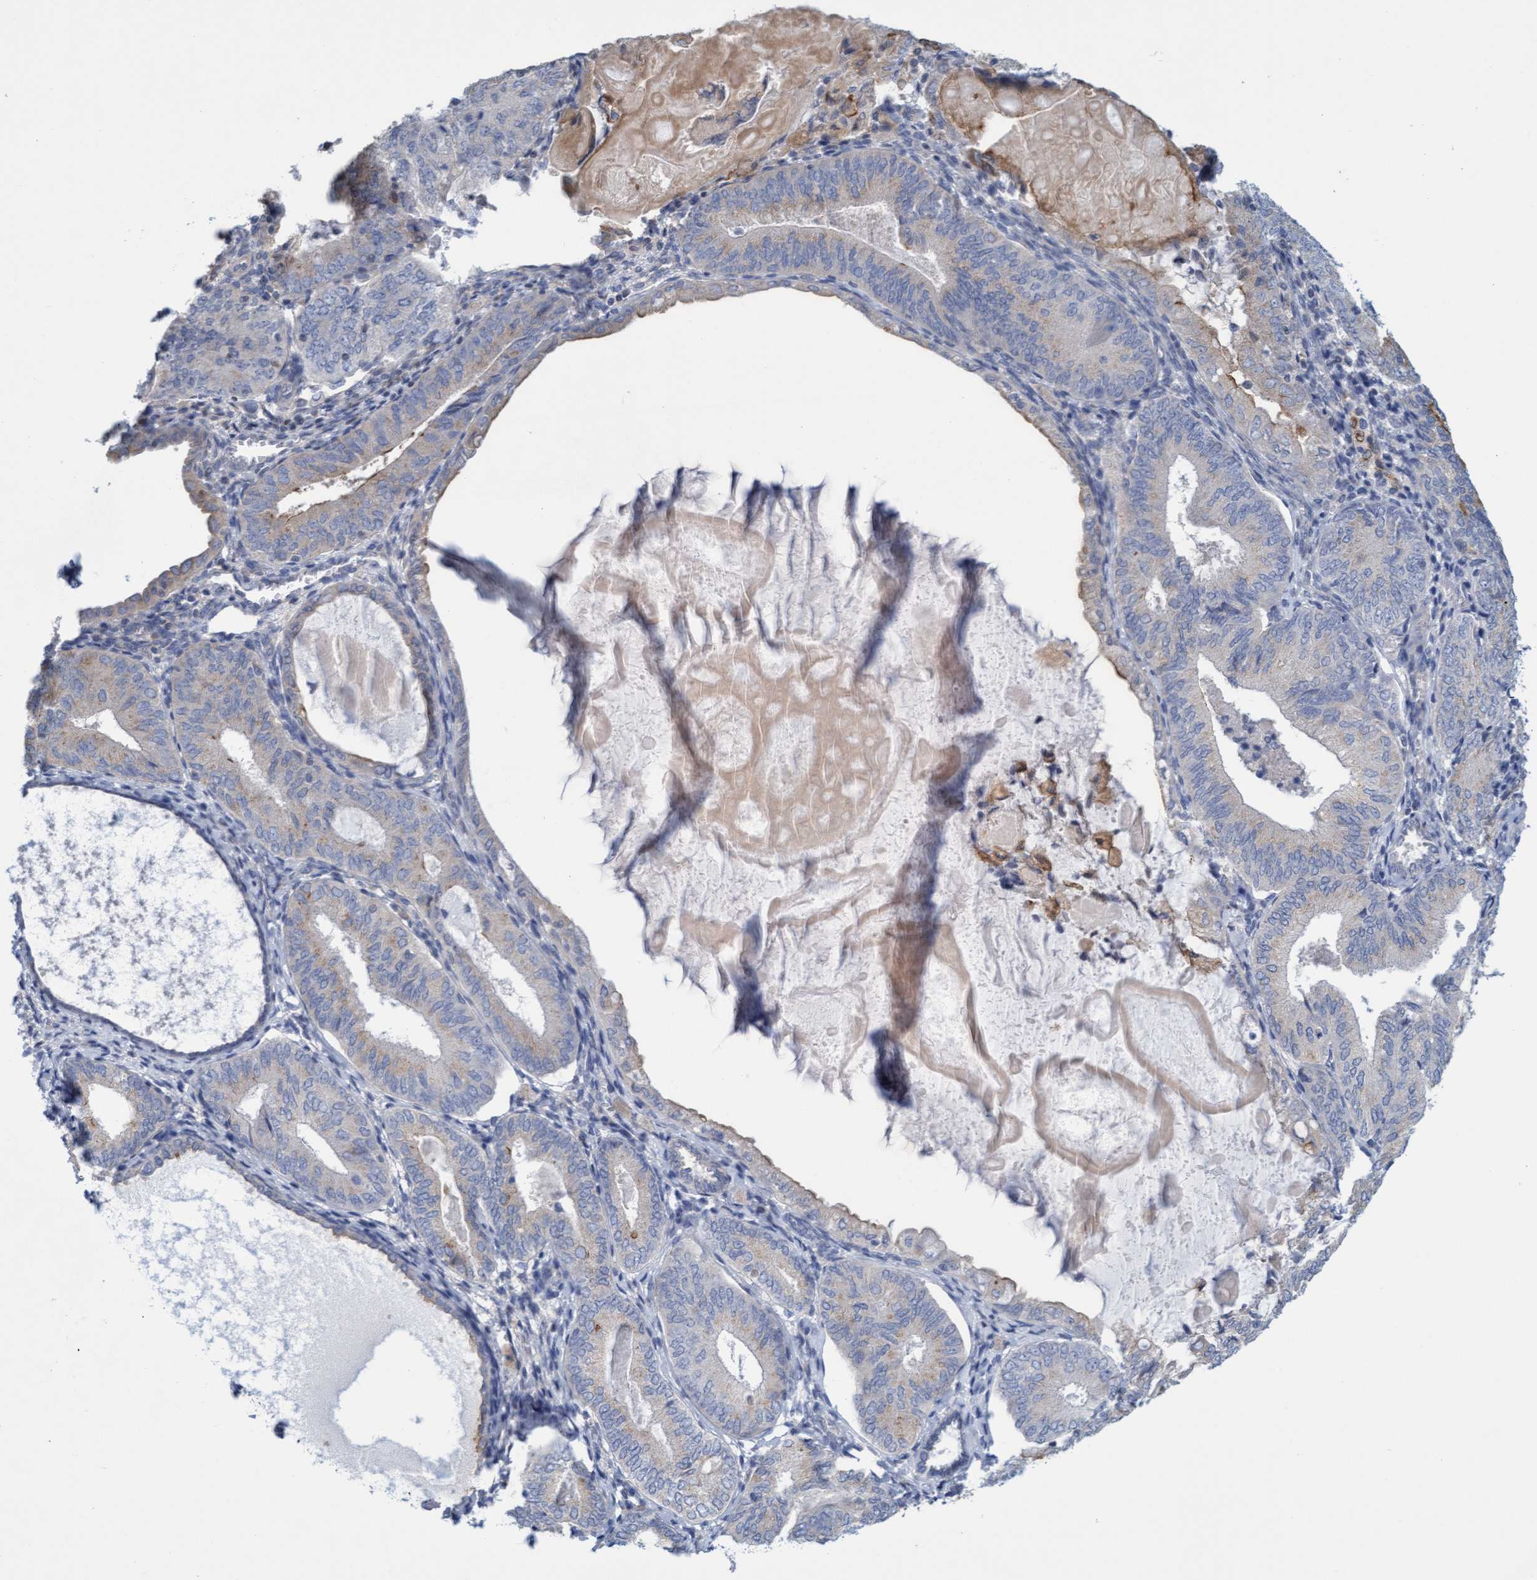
{"staining": {"intensity": "negative", "quantity": "none", "location": "none"}, "tissue": "endometrial cancer", "cell_type": "Tumor cells", "image_type": "cancer", "snomed": [{"axis": "morphology", "description": "Adenocarcinoma, NOS"}, {"axis": "topography", "description": "Endometrium"}], "caption": "There is no significant staining in tumor cells of endometrial adenocarcinoma.", "gene": "SLC28A3", "patient": {"sex": "female", "age": 81}}